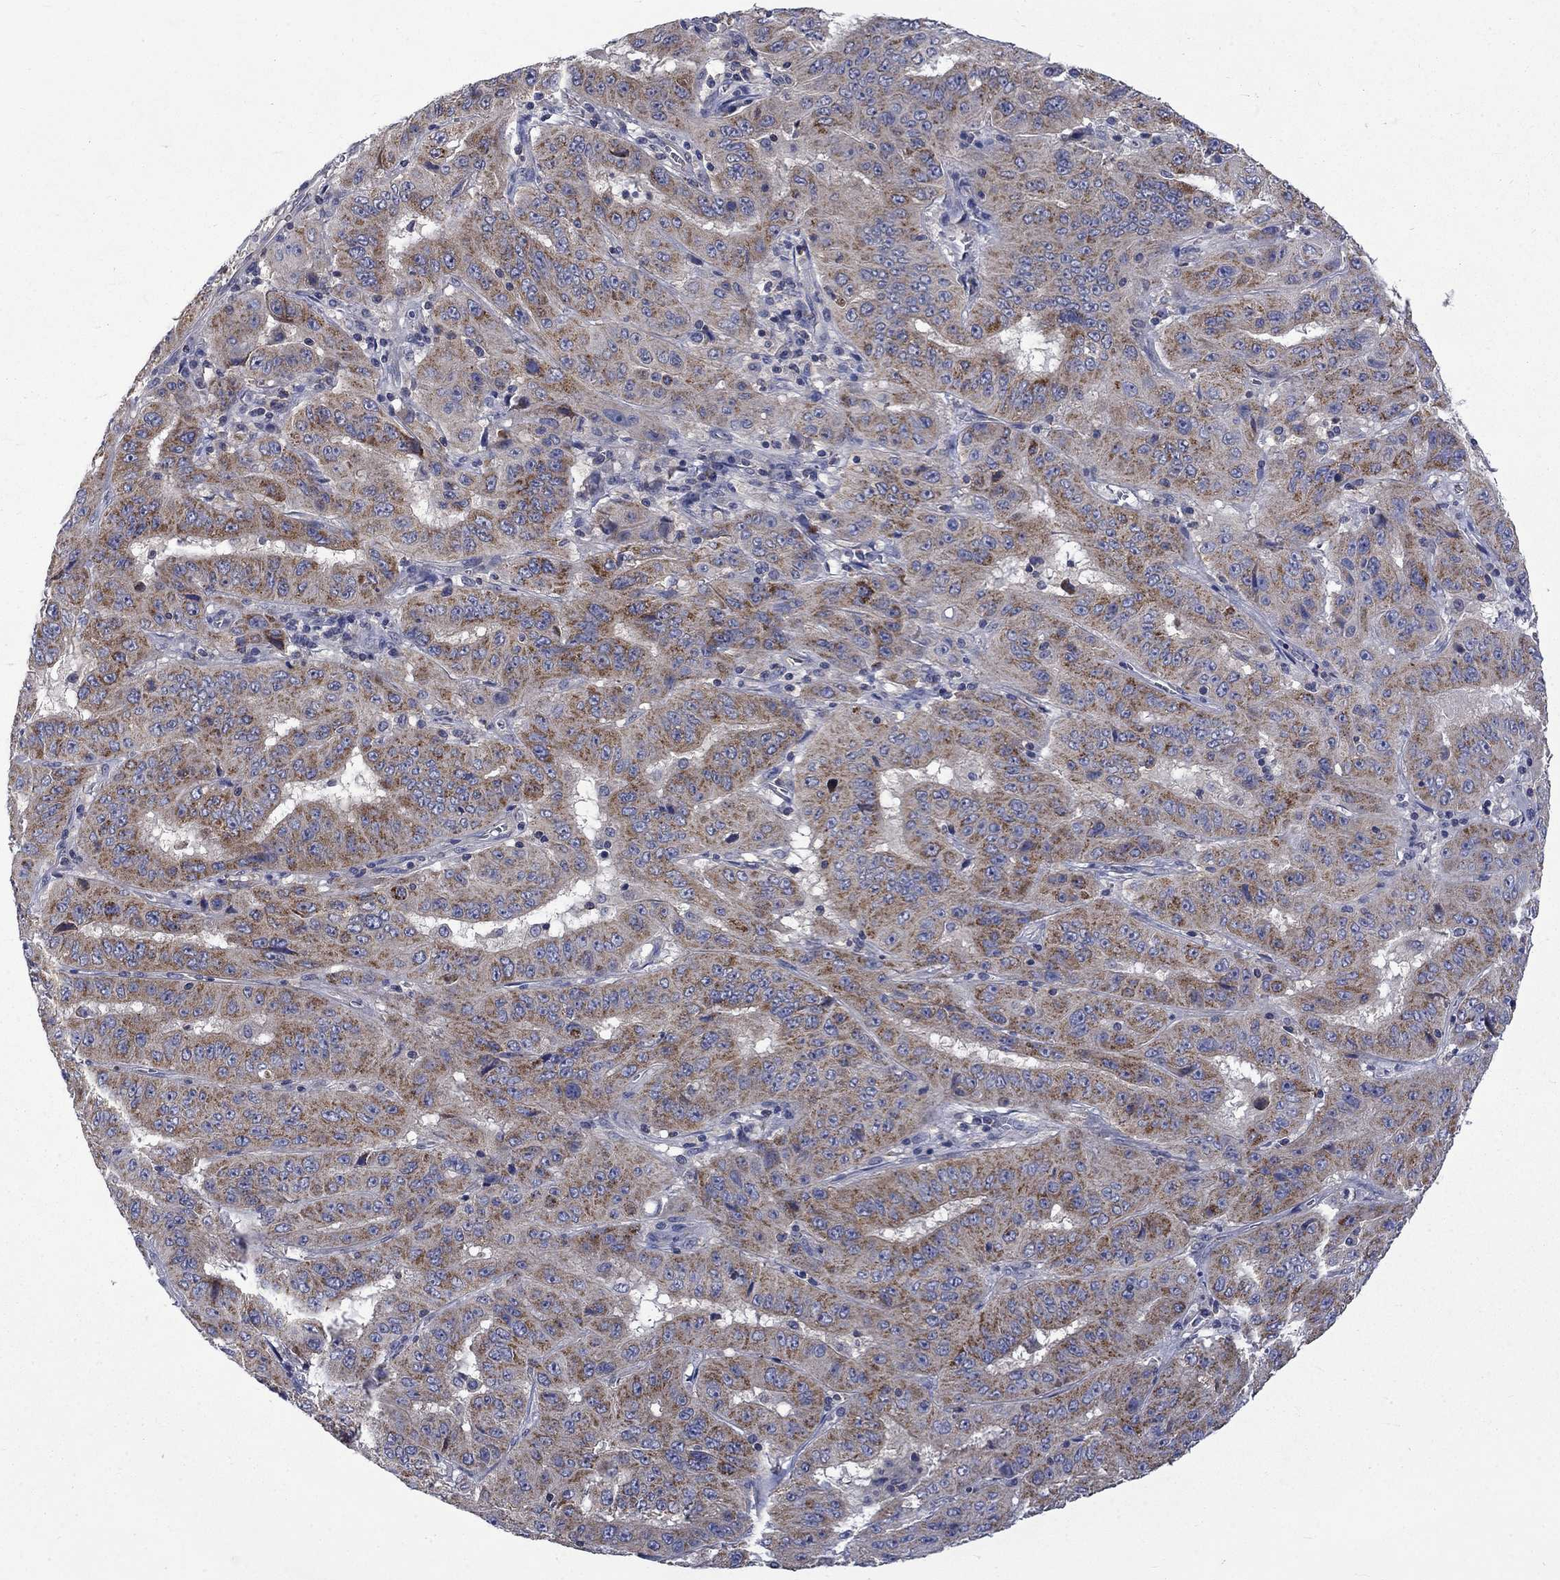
{"staining": {"intensity": "strong", "quantity": "25%-75%", "location": "cytoplasmic/membranous"}, "tissue": "pancreatic cancer", "cell_type": "Tumor cells", "image_type": "cancer", "snomed": [{"axis": "morphology", "description": "Adenocarcinoma, NOS"}, {"axis": "topography", "description": "Pancreas"}], "caption": "Immunohistochemistry (IHC) of adenocarcinoma (pancreatic) reveals high levels of strong cytoplasmic/membranous positivity in approximately 25%-75% of tumor cells.", "gene": "HSPA12A", "patient": {"sex": "male", "age": 63}}